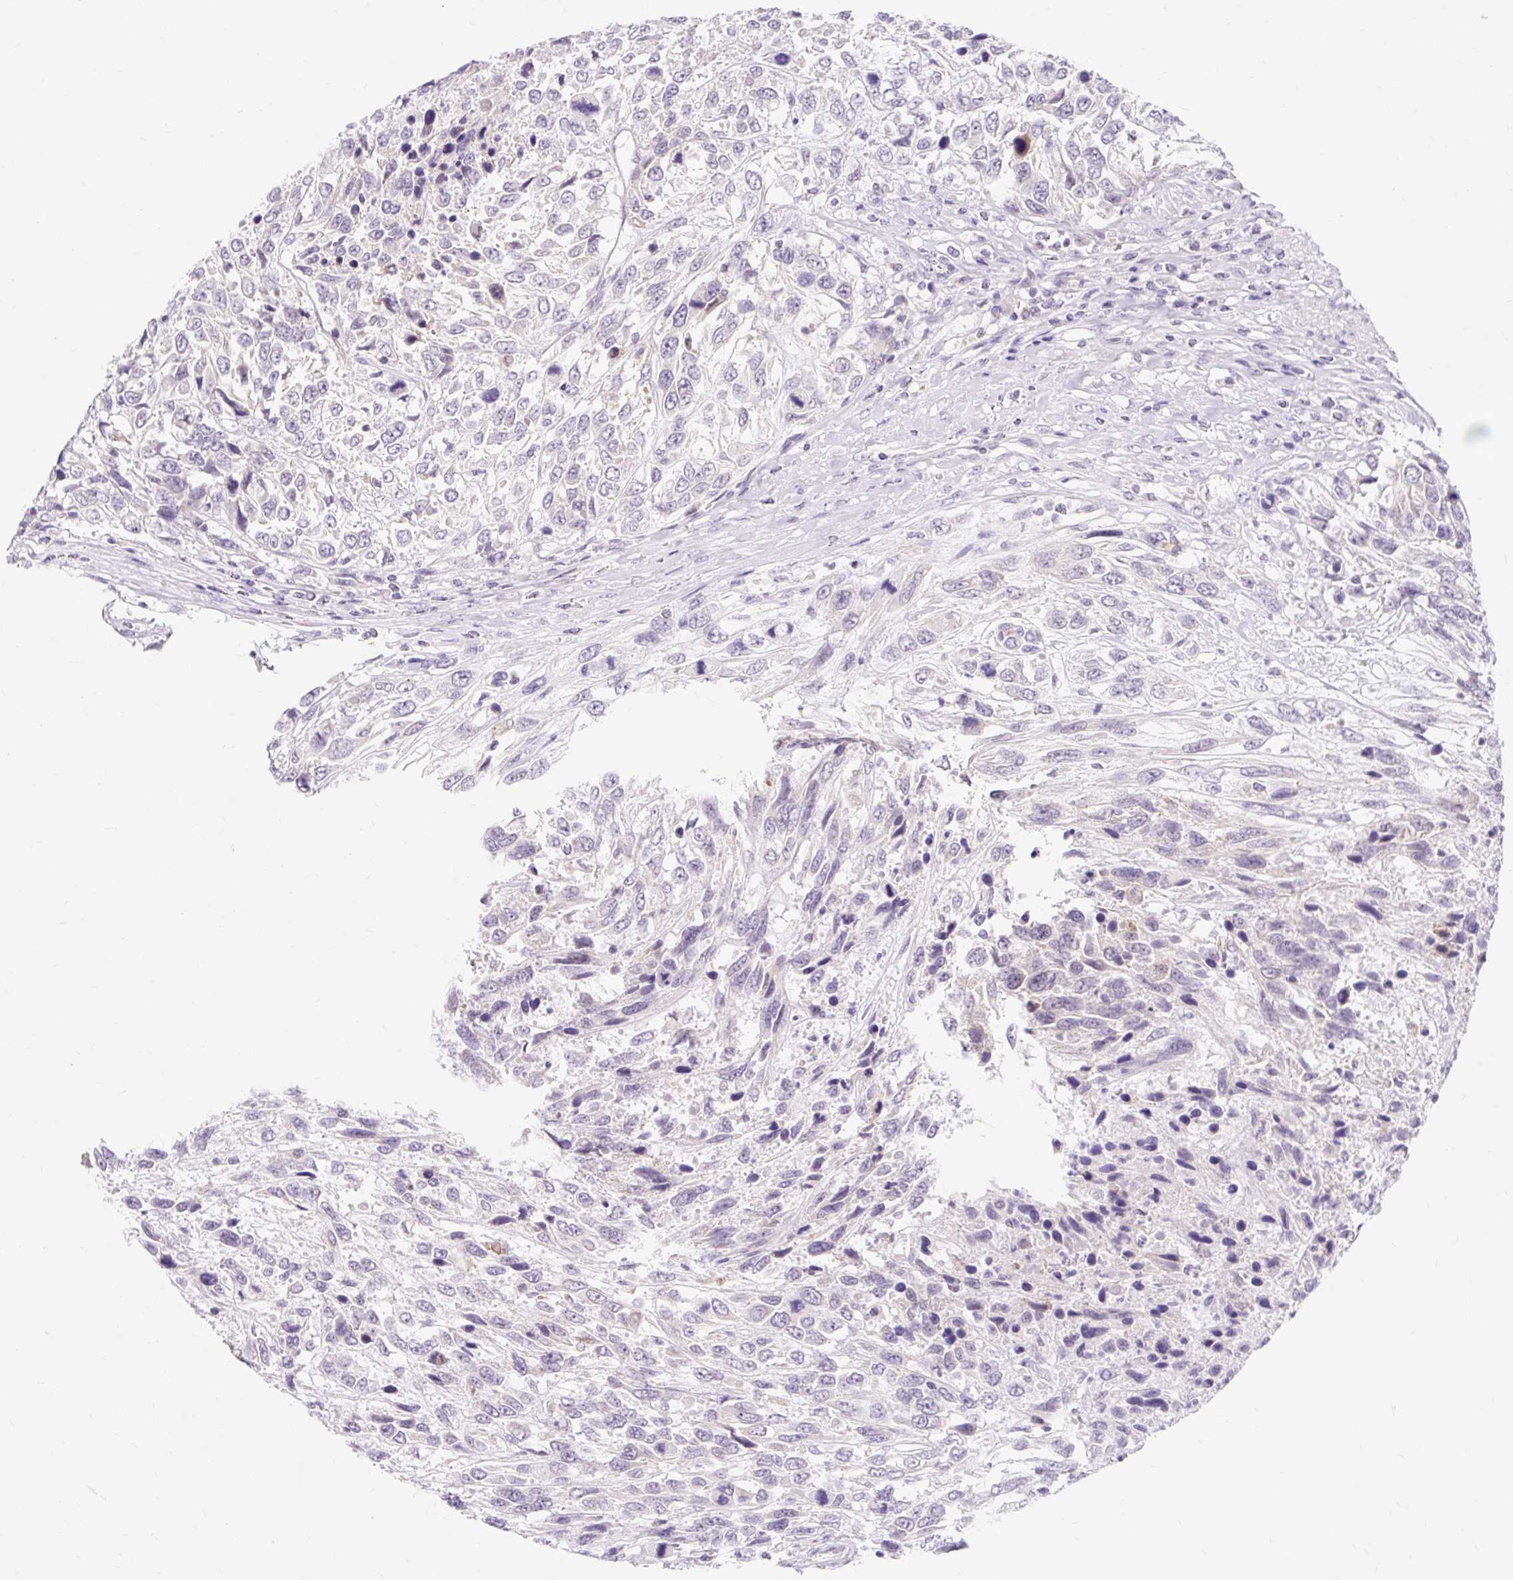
{"staining": {"intensity": "negative", "quantity": "none", "location": "none"}, "tissue": "urothelial cancer", "cell_type": "Tumor cells", "image_type": "cancer", "snomed": [{"axis": "morphology", "description": "Urothelial carcinoma, High grade"}, {"axis": "topography", "description": "Urinary bladder"}], "caption": "The immunohistochemistry (IHC) histopathology image has no significant staining in tumor cells of urothelial cancer tissue. (Brightfield microscopy of DAB immunohistochemistry (IHC) at high magnification).", "gene": "ITPK1", "patient": {"sex": "female", "age": 70}}